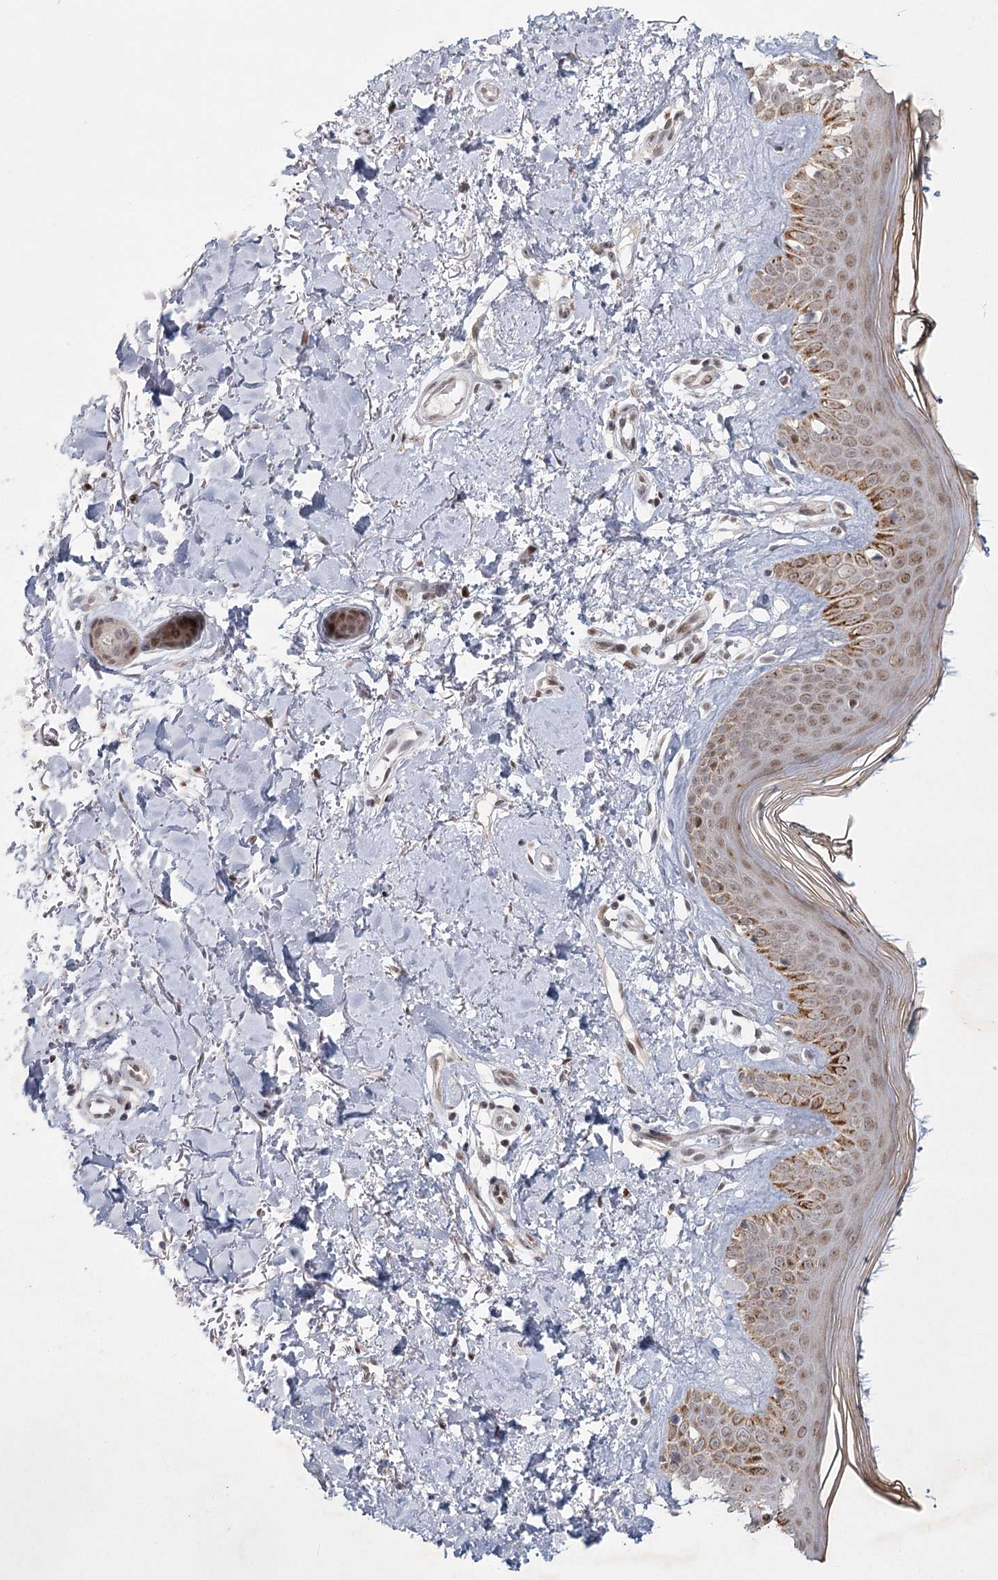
{"staining": {"intensity": "weak", "quantity": ">75%", "location": "cytoplasmic/membranous"}, "tissue": "skin", "cell_type": "Fibroblasts", "image_type": "normal", "snomed": [{"axis": "morphology", "description": "Normal tissue, NOS"}, {"axis": "topography", "description": "Skin"}], "caption": "Fibroblasts exhibit low levels of weak cytoplasmic/membranous staining in approximately >75% of cells in unremarkable skin. The staining was performed using DAB (3,3'-diaminobenzidine), with brown indicating positive protein expression. Nuclei are stained blue with hematoxylin.", "gene": "CIB4", "patient": {"sex": "female", "age": 64}}